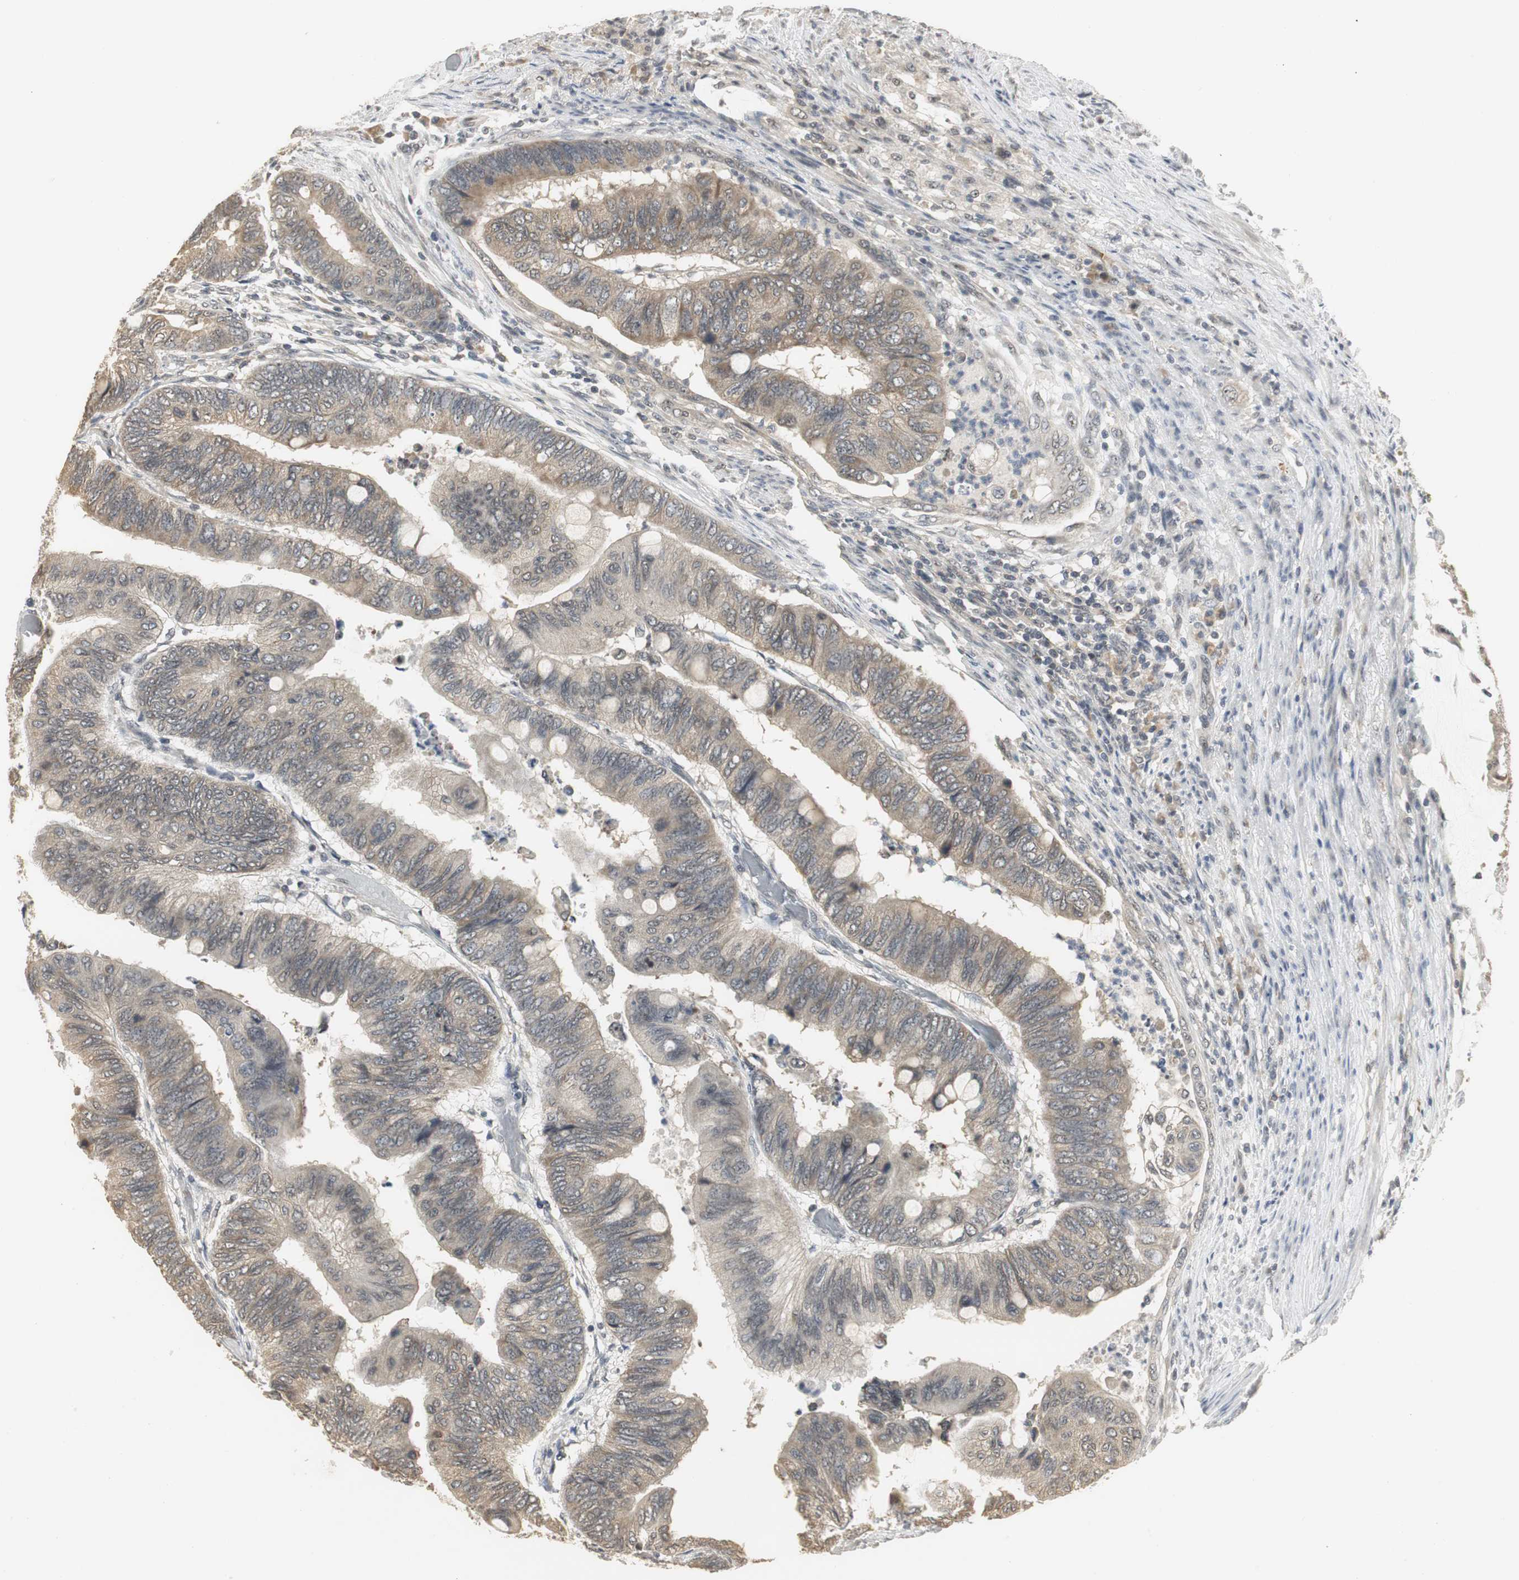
{"staining": {"intensity": "moderate", "quantity": ">75%", "location": "cytoplasmic/membranous"}, "tissue": "colorectal cancer", "cell_type": "Tumor cells", "image_type": "cancer", "snomed": [{"axis": "morphology", "description": "Normal tissue, NOS"}, {"axis": "morphology", "description": "Adenocarcinoma, NOS"}, {"axis": "topography", "description": "Rectum"}, {"axis": "topography", "description": "Peripheral nerve tissue"}], "caption": "Adenocarcinoma (colorectal) stained with a protein marker shows moderate staining in tumor cells.", "gene": "ELOA", "patient": {"sex": "male", "age": 92}}